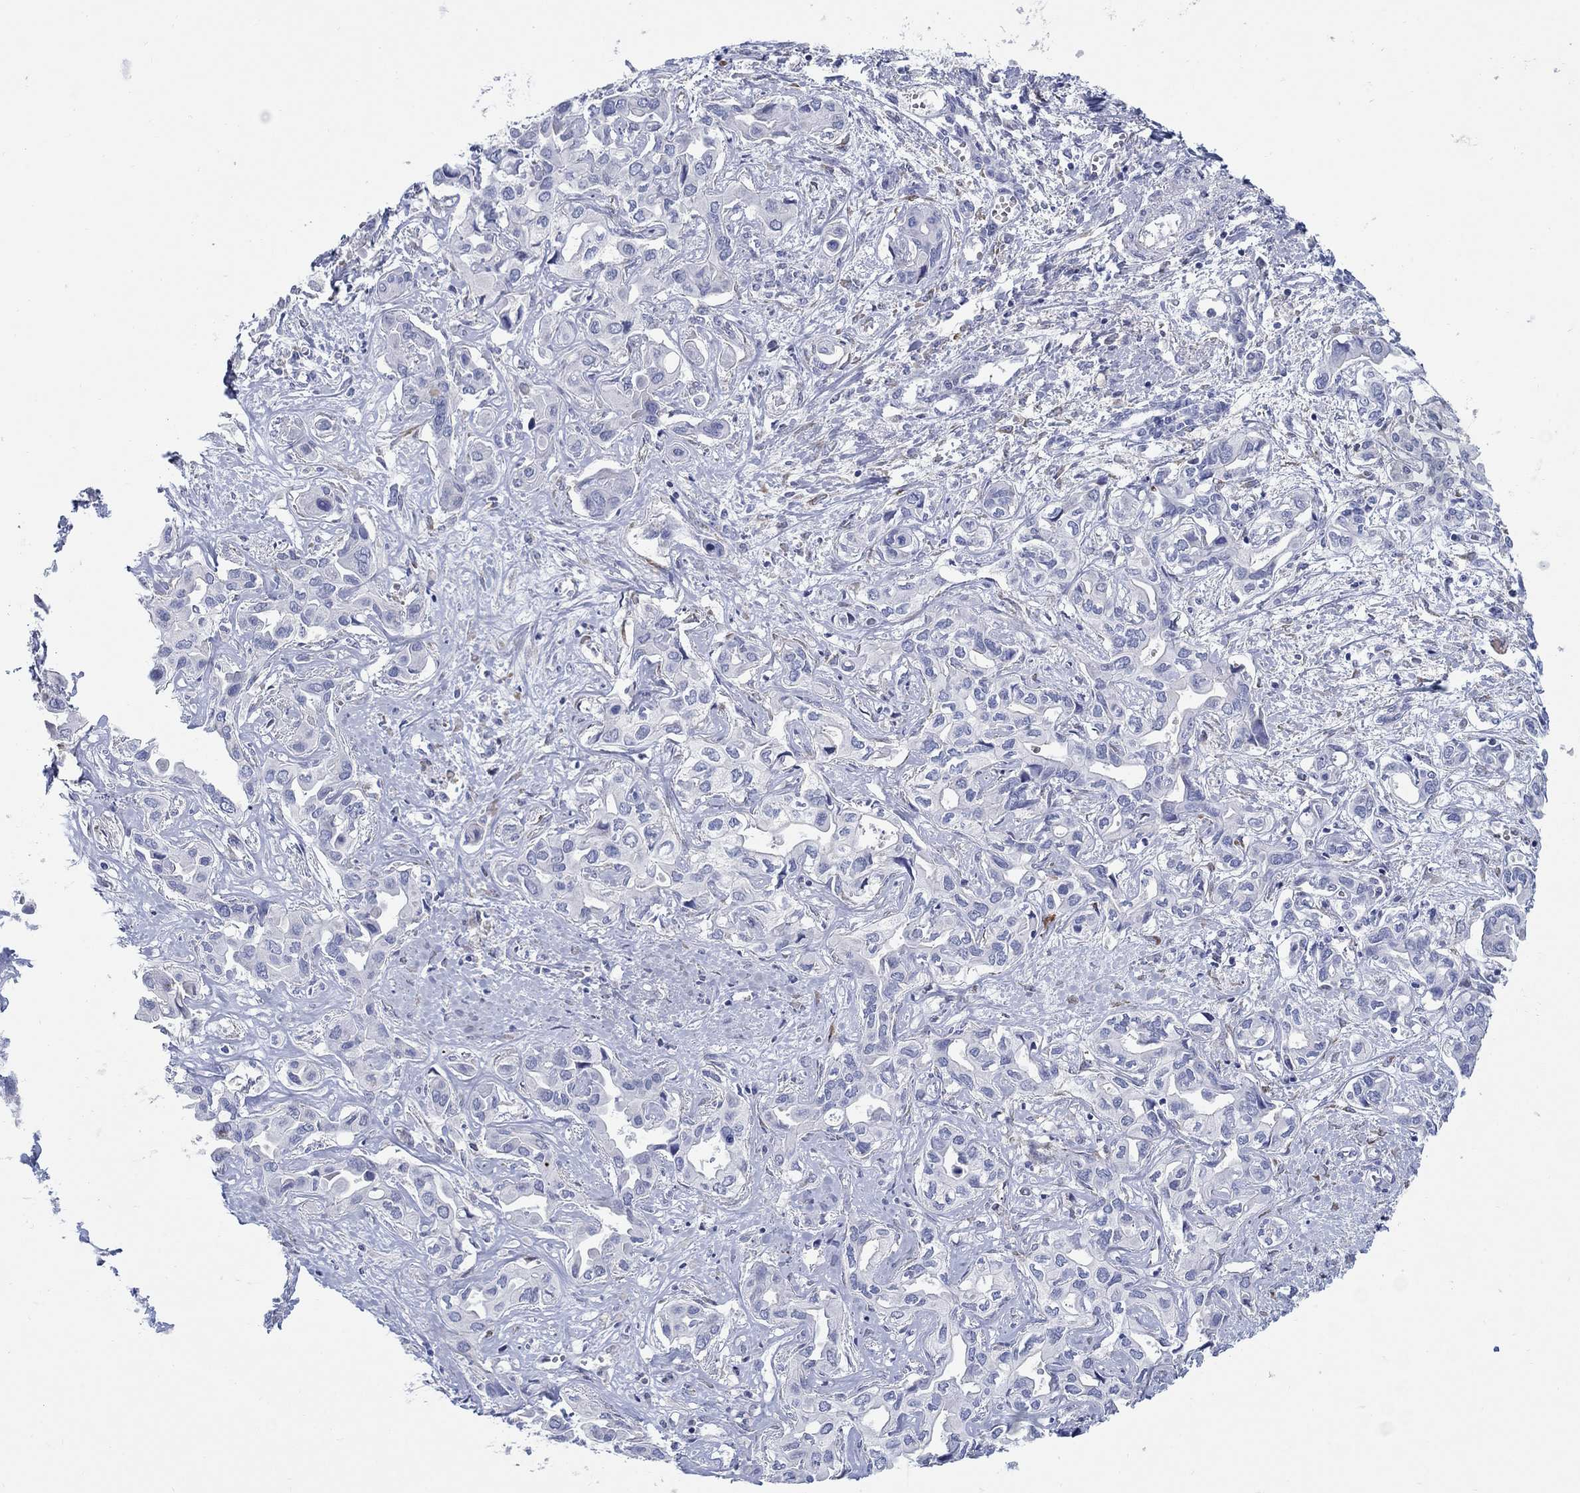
{"staining": {"intensity": "negative", "quantity": "none", "location": "none"}, "tissue": "liver cancer", "cell_type": "Tumor cells", "image_type": "cancer", "snomed": [{"axis": "morphology", "description": "Cholangiocarcinoma"}, {"axis": "topography", "description": "Liver"}], "caption": "This is a photomicrograph of immunohistochemistry (IHC) staining of liver cancer, which shows no positivity in tumor cells.", "gene": "REEP2", "patient": {"sex": "female", "age": 64}}